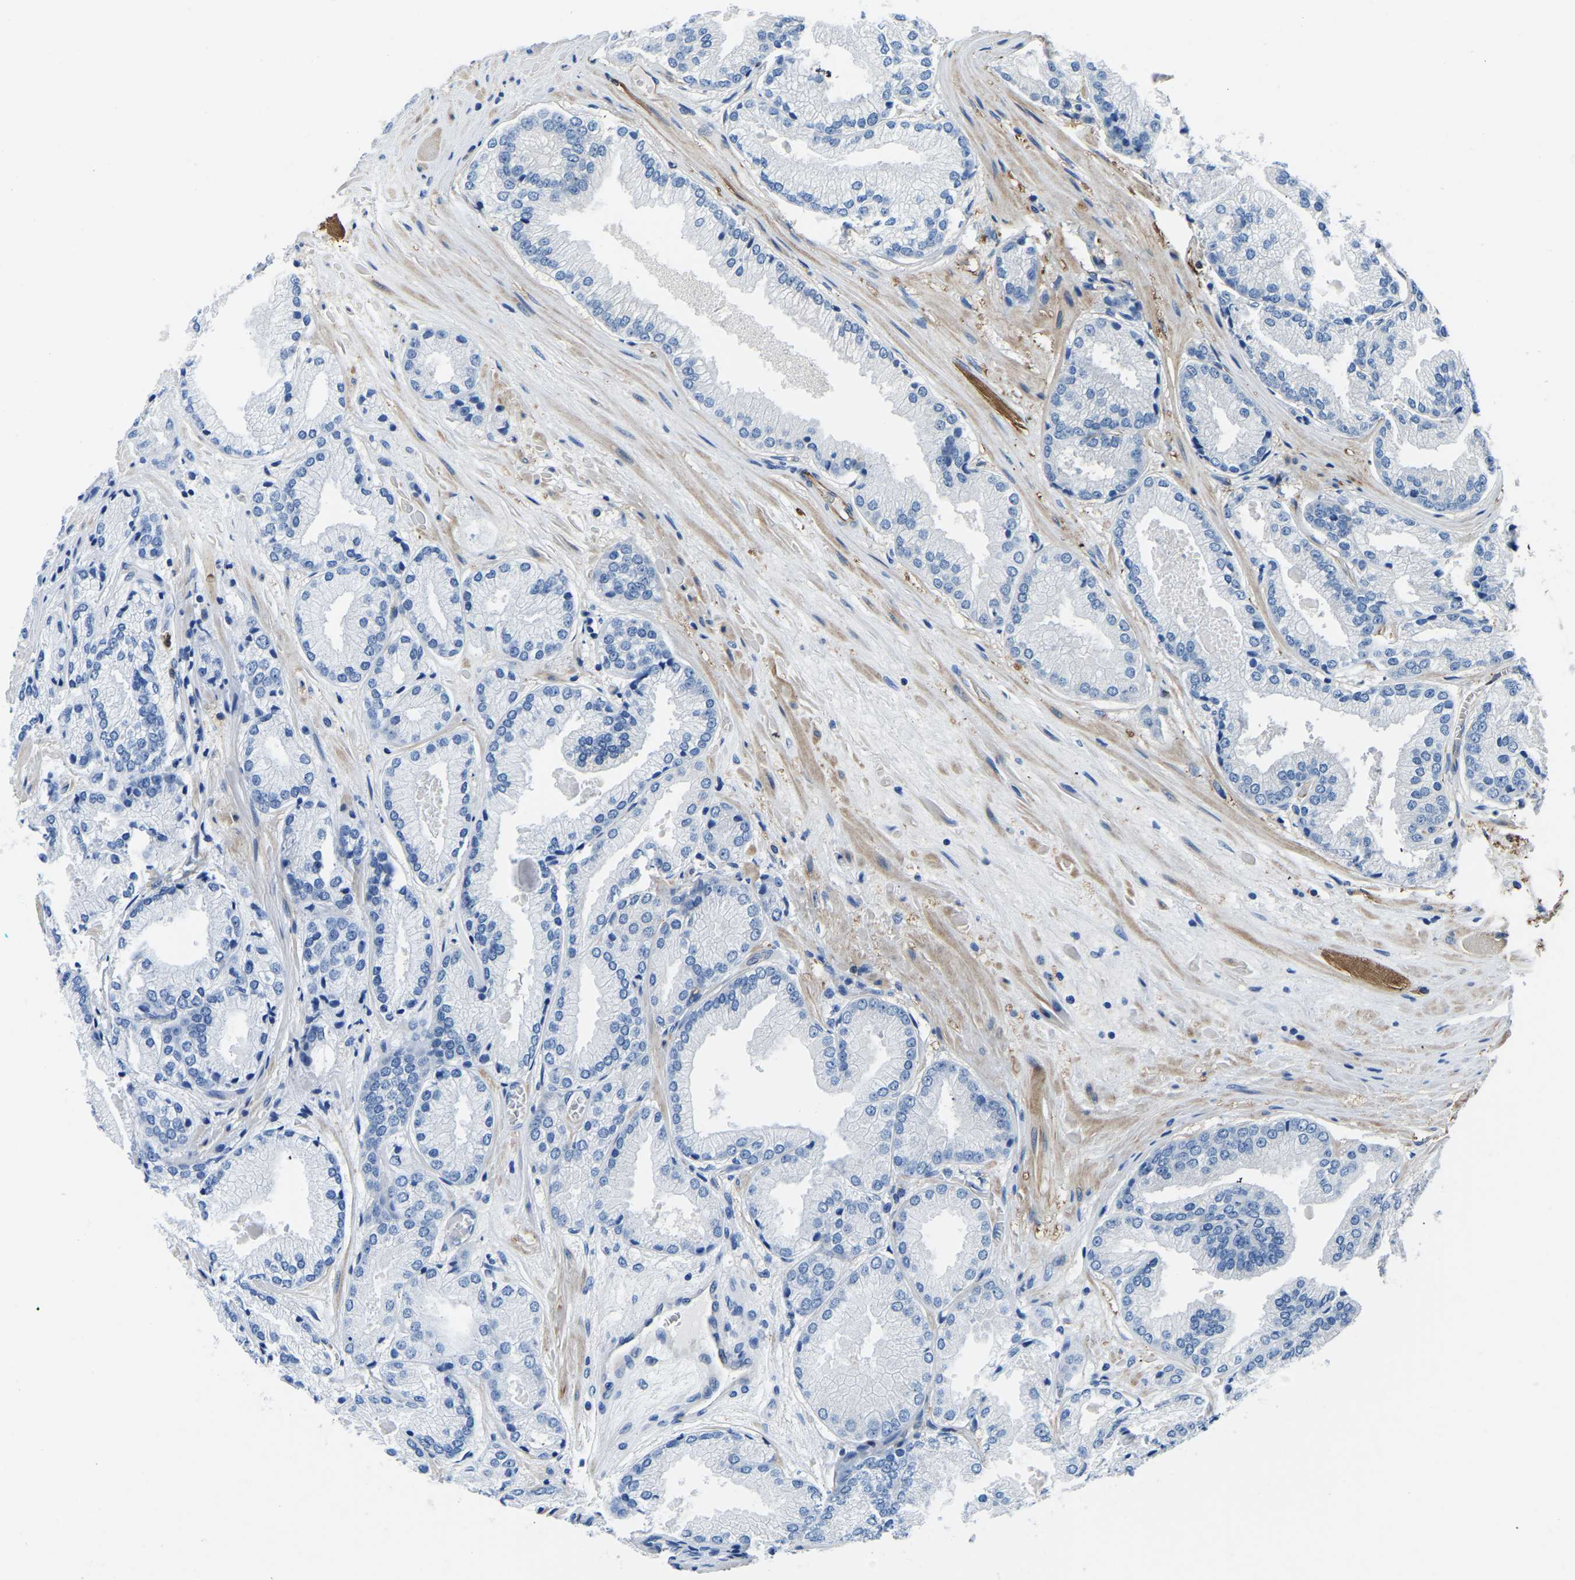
{"staining": {"intensity": "negative", "quantity": "none", "location": "none"}, "tissue": "prostate cancer", "cell_type": "Tumor cells", "image_type": "cancer", "snomed": [{"axis": "morphology", "description": "Adenocarcinoma, High grade"}, {"axis": "topography", "description": "Prostate"}], "caption": "This is an immunohistochemistry image of high-grade adenocarcinoma (prostate). There is no staining in tumor cells.", "gene": "MS4A3", "patient": {"sex": "male", "age": 59}}